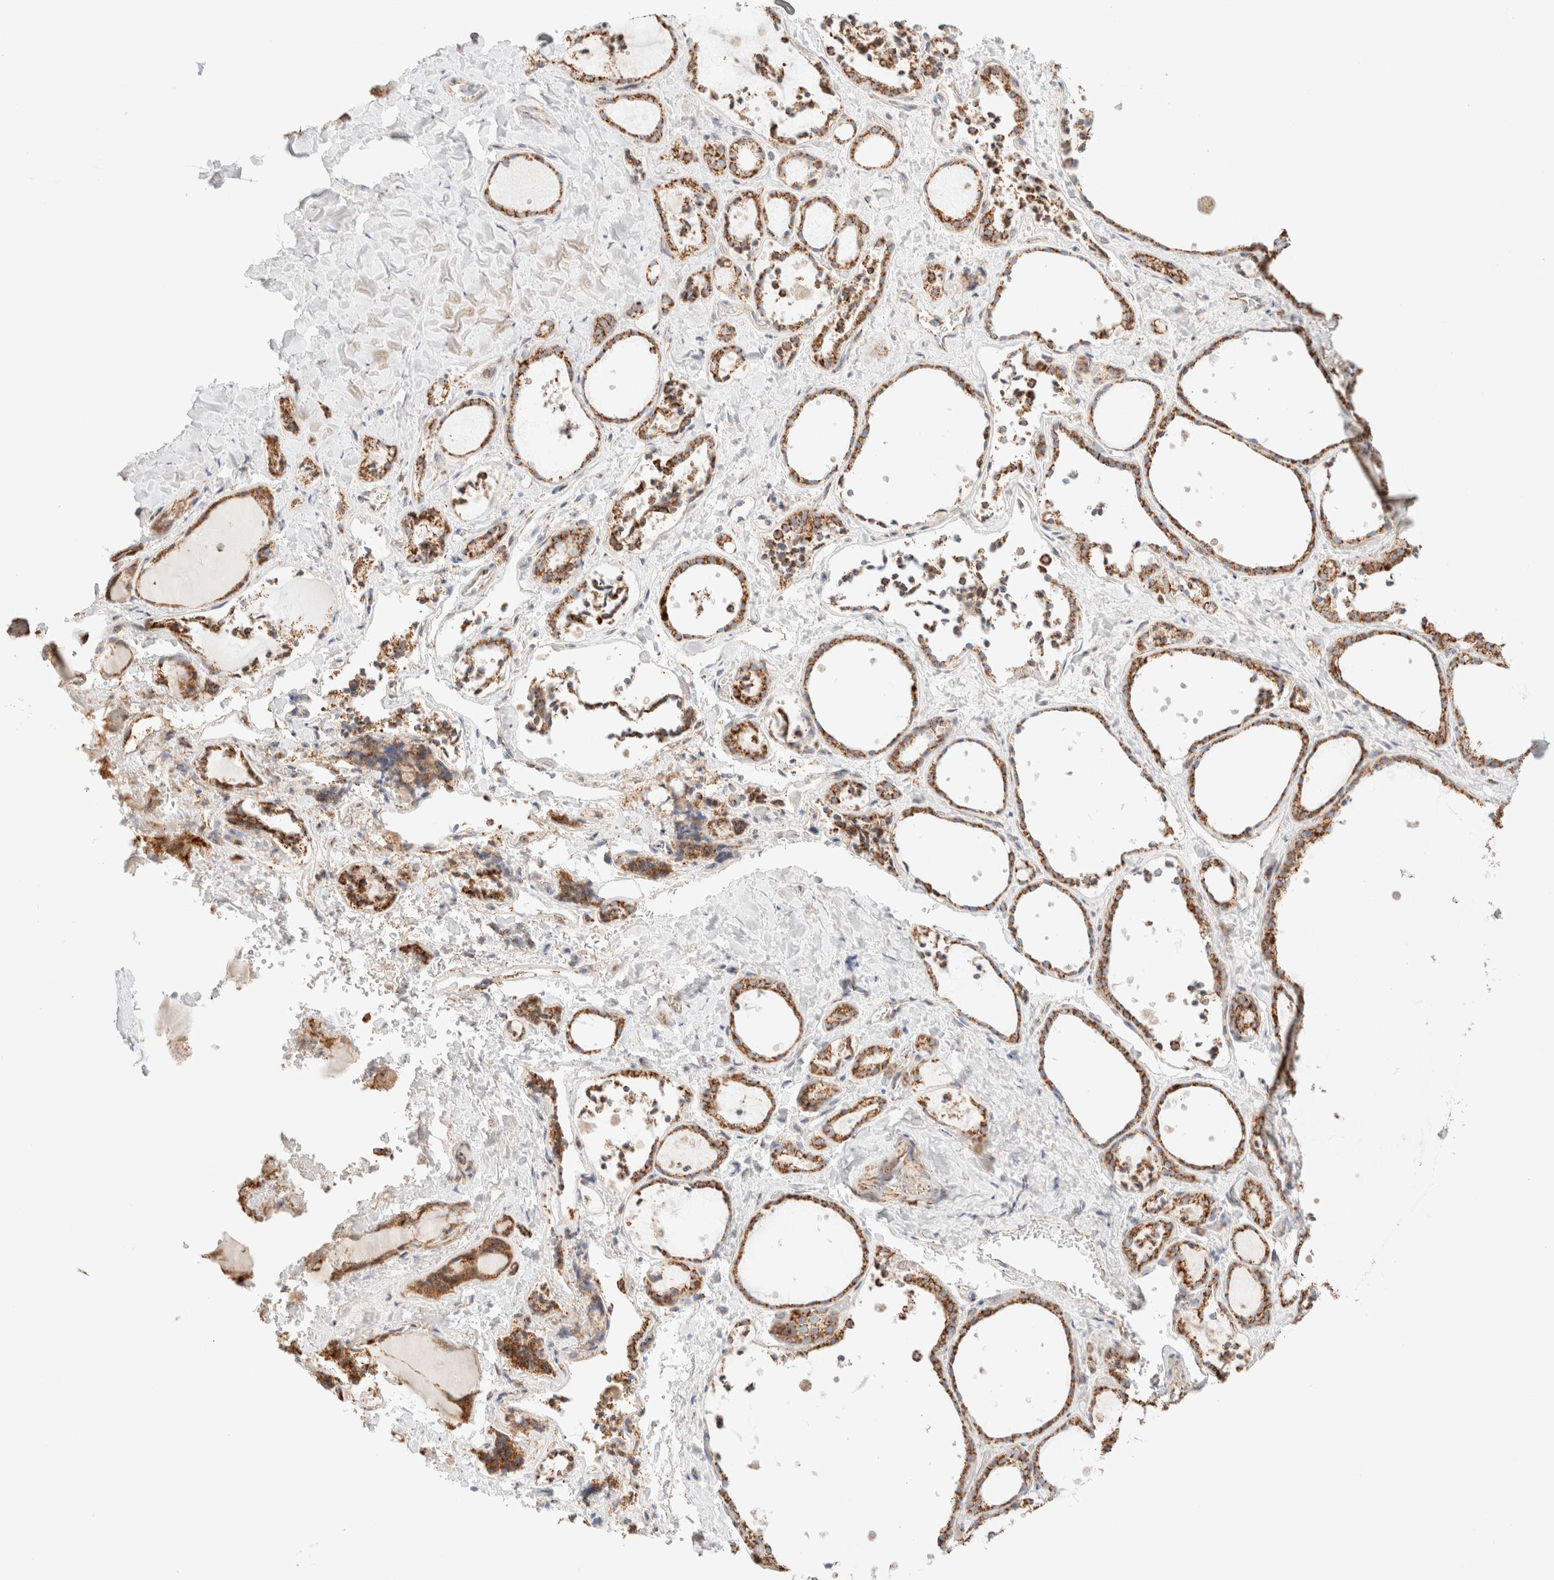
{"staining": {"intensity": "moderate", "quantity": ">75%", "location": "cytoplasmic/membranous"}, "tissue": "thyroid gland", "cell_type": "Glandular cells", "image_type": "normal", "snomed": [{"axis": "morphology", "description": "Normal tissue, NOS"}, {"axis": "topography", "description": "Thyroid gland"}], "caption": "Moderate cytoplasmic/membranous positivity for a protein is appreciated in about >75% of glandular cells of unremarkable thyroid gland using immunohistochemistry (IHC).", "gene": "PHB2", "patient": {"sex": "female", "age": 44}}